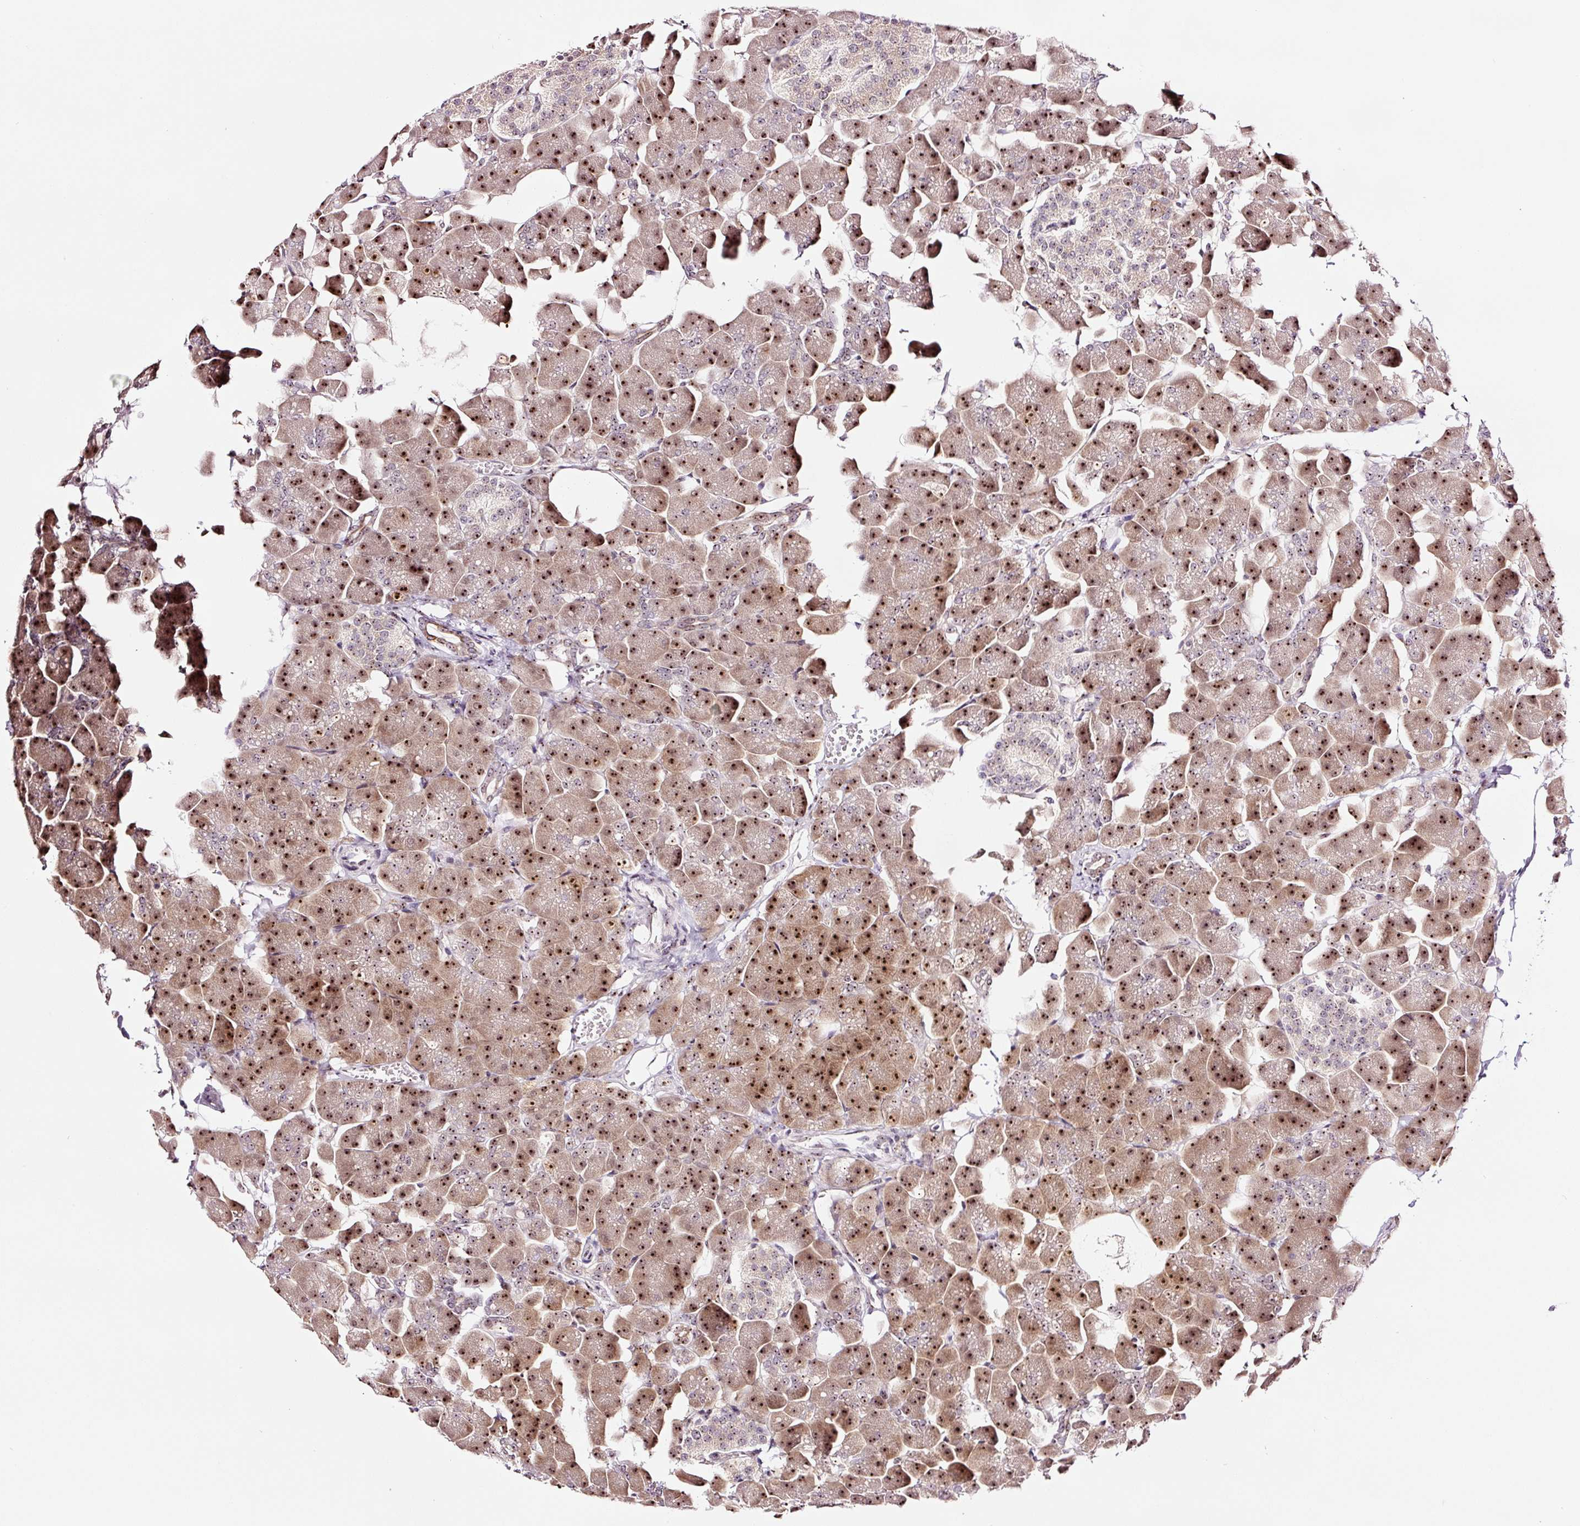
{"staining": {"intensity": "strong", "quantity": ">75%", "location": "cytoplasmic/membranous,nuclear"}, "tissue": "pancreas", "cell_type": "Exocrine glandular cells", "image_type": "normal", "snomed": [{"axis": "morphology", "description": "Normal tissue, NOS"}, {"axis": "topography", "description": "Pancreas"}], "caption": "A brown stain shows strong cytoplasmic/membranous,nuclear positivity of a protein in exocrine glandular cells of unremarkable human pancreas. The protein of interest is shown in brown color, while the nuclei are stained blue.", "gene": "GNL3", "patient": {"sex": "male", "age": 35}}